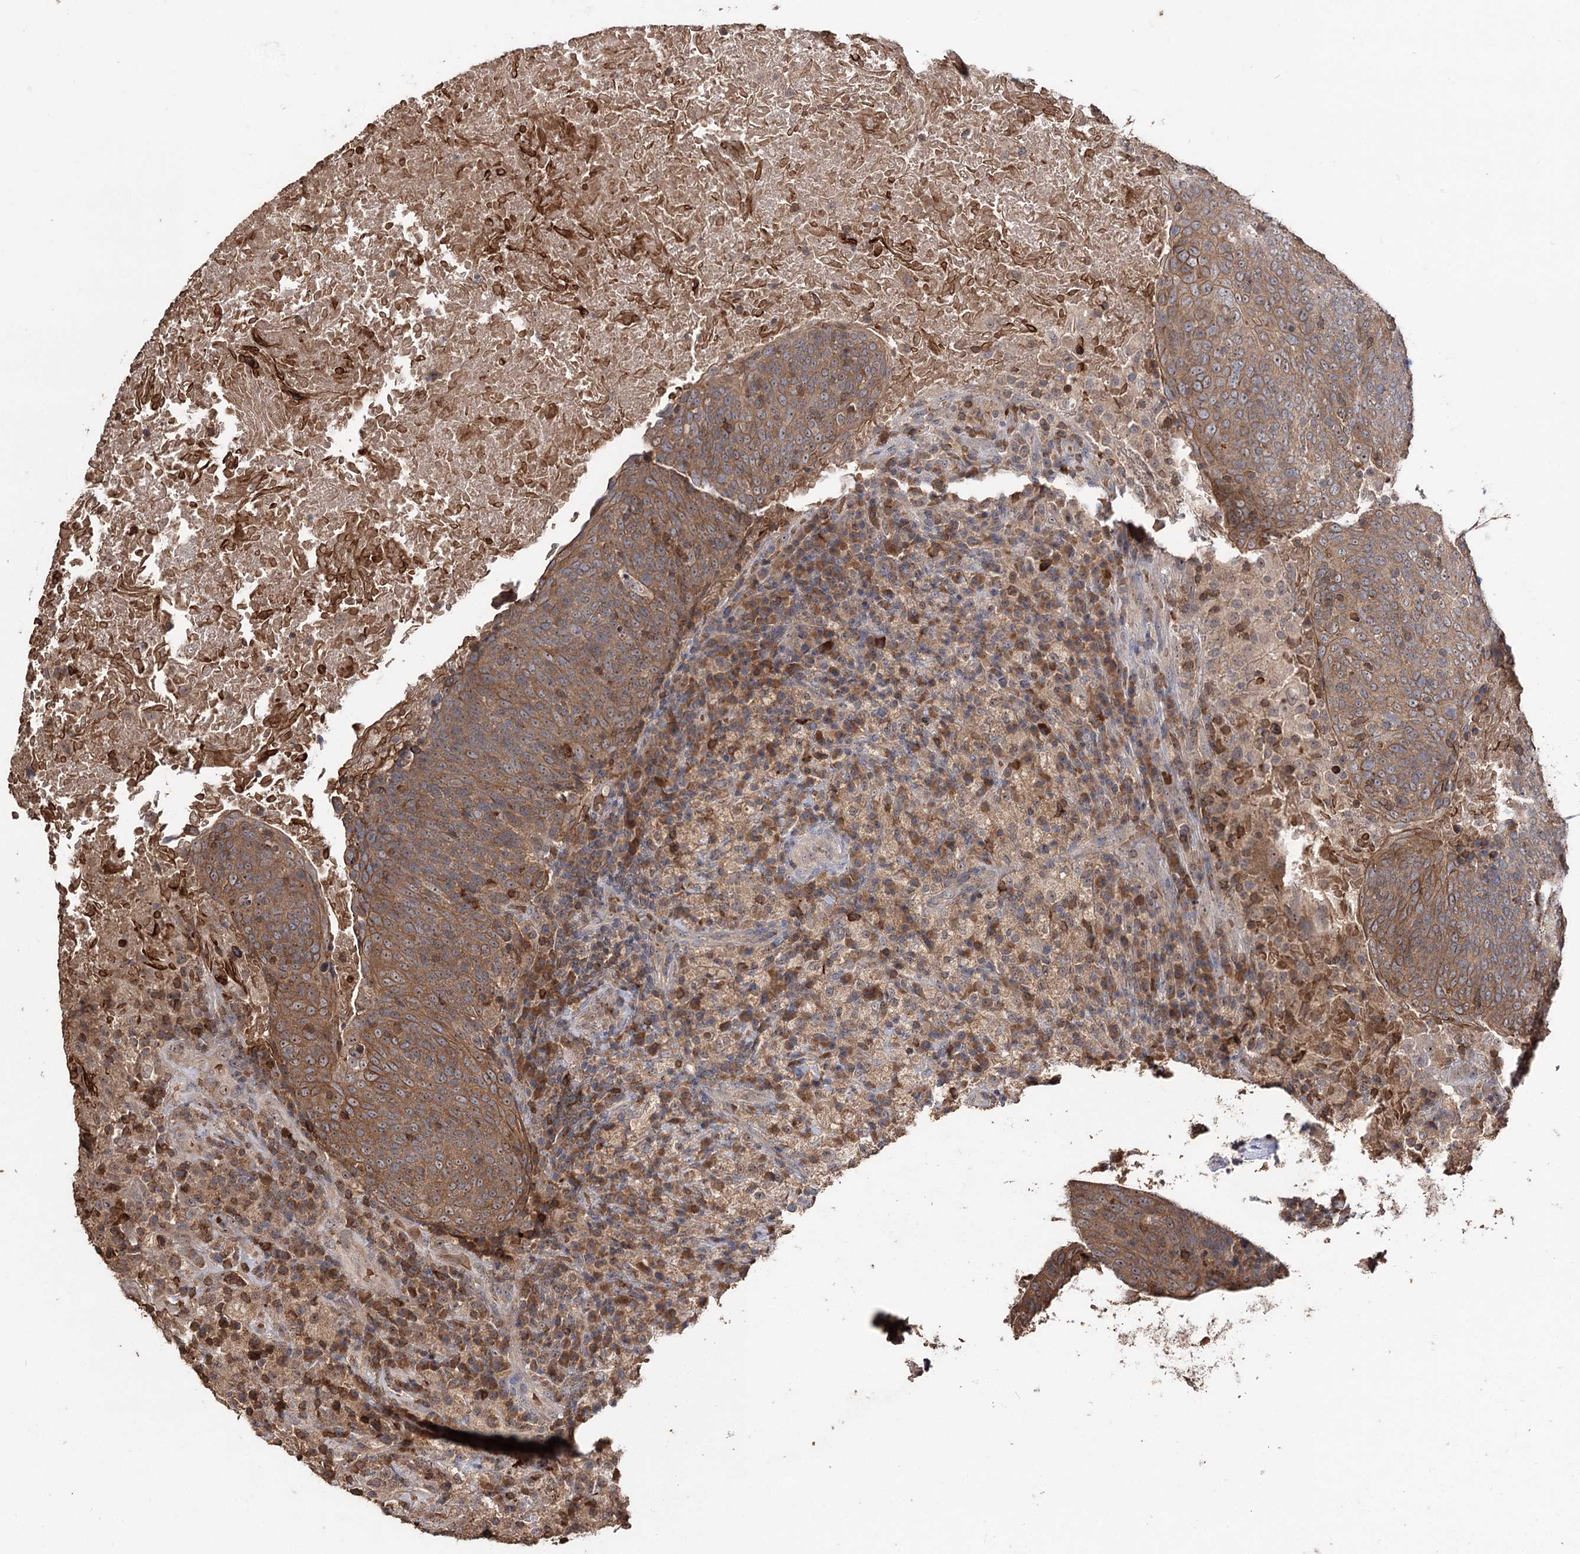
{"staining": {"intensity": "moderate", "quantity": ">75%", "location": "cytoplasmic/membranous"}, "tissue": "head and neck cancer", "cell_type": "Tumor cells", "image_type": "cancer", "snomed": [{"axis": "morphology", "description": "Squamous cell carcinoma, NOS"}, {"axis": "morphology", "description": "Squamous cell carcinoma, metastatic, NOS"}, {"axis": "topography", "description": "Lymph node"}, {"axis": "topography", "description": "Head-Neck"}], "caption": "Brown immunohistochemical staining in human head and neck cancer demonstrates moderate cytoplasmic/membranous positivity in about >75% of tumor cells. The staining was performed using DAB to visualize the protein expression in brown, while the nuclei were stained in blue with hematoxylin (Magnification: 20x).", "gene": "FAM53B", "patient": {"sex": "male", "age": 62}}